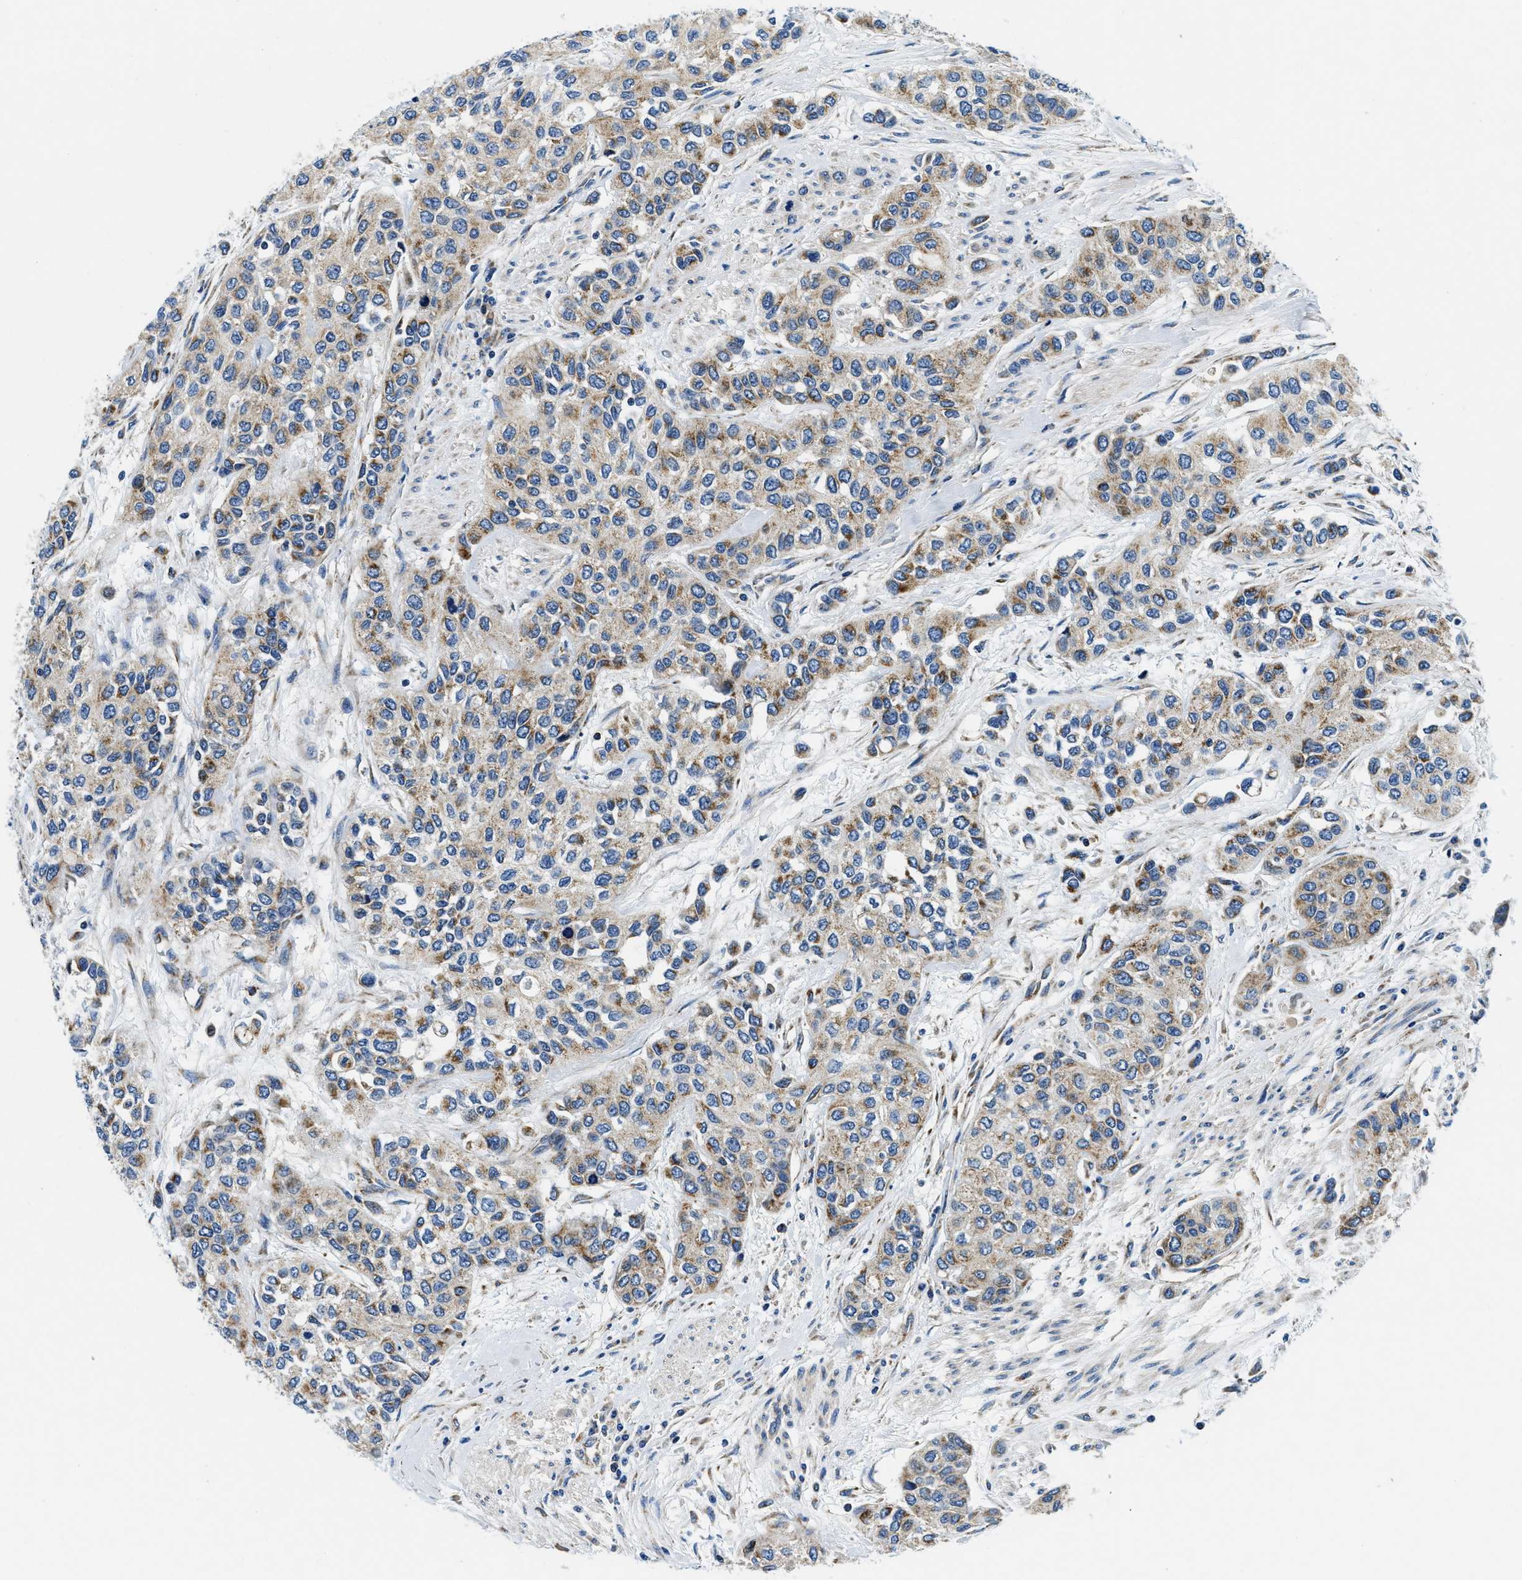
{"staining": {"intensity": "moderate", "quantity": "25%-75%", "location": "cytoplasmic/membranous"}, "tissue": "urothelial cancer", "cell_type": "Tumor cells", "image_type": "cancer", "snomed": [{"axis": "morphology", "description": "Urothelial carcinoma, High grade"}, {"axis": "topography", "description": "Urinary bladder"}], "caption": "Immunohistochemistry (IHC) (DAB (3,3'-diaminobenzidine)) staining of human urothelial cancer displays moderate cytoplasmic/membranous protein expression in approximately 25%-75% of tumor cells.", "gene": "SAMD4B", "patient": {"sex": "female", "age": 56}}